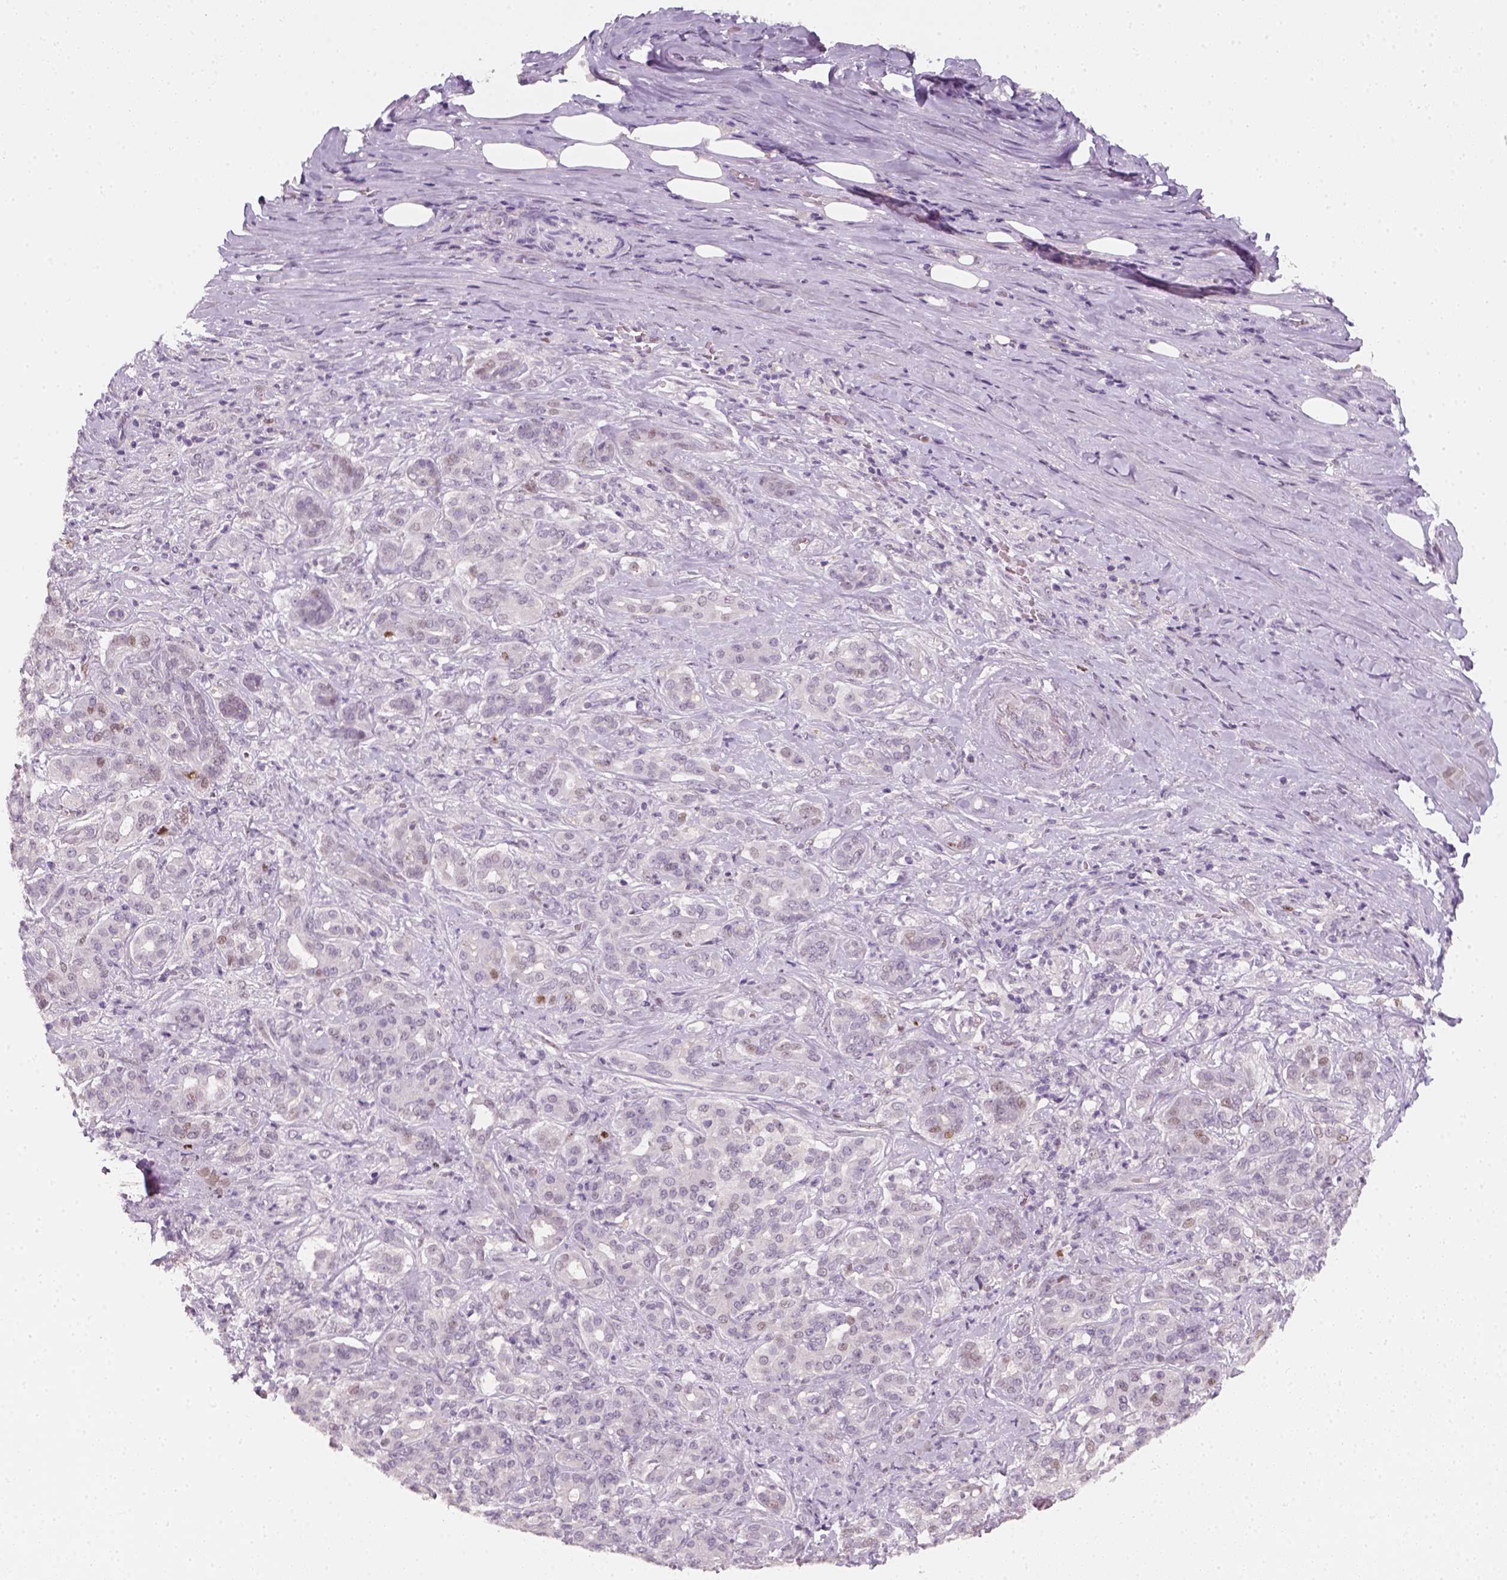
{"staining": {"intensity": "negative", "quantity": "none", "location": "none"}, "tissue": "pancreatic cancer", "cell_type": "Tumor cells", "image_type": "cancer", "snomed": [{"axis": "morphology", "description": "Normal tissue, NOS"}, {"axis": "morphology", "description": "Inflammation, NOS"}, {"axis": "morphology", "description": "Adenocarcinoma, NOS"}, {"axis": "topography", "description": "Pancreas"}], "caption": "Pancreatic cancer was stained to show a protein in brown. There is no significant staining in tumor cells.", "gene": "TP53", "patient": {"sex": "male", "age": 57}}